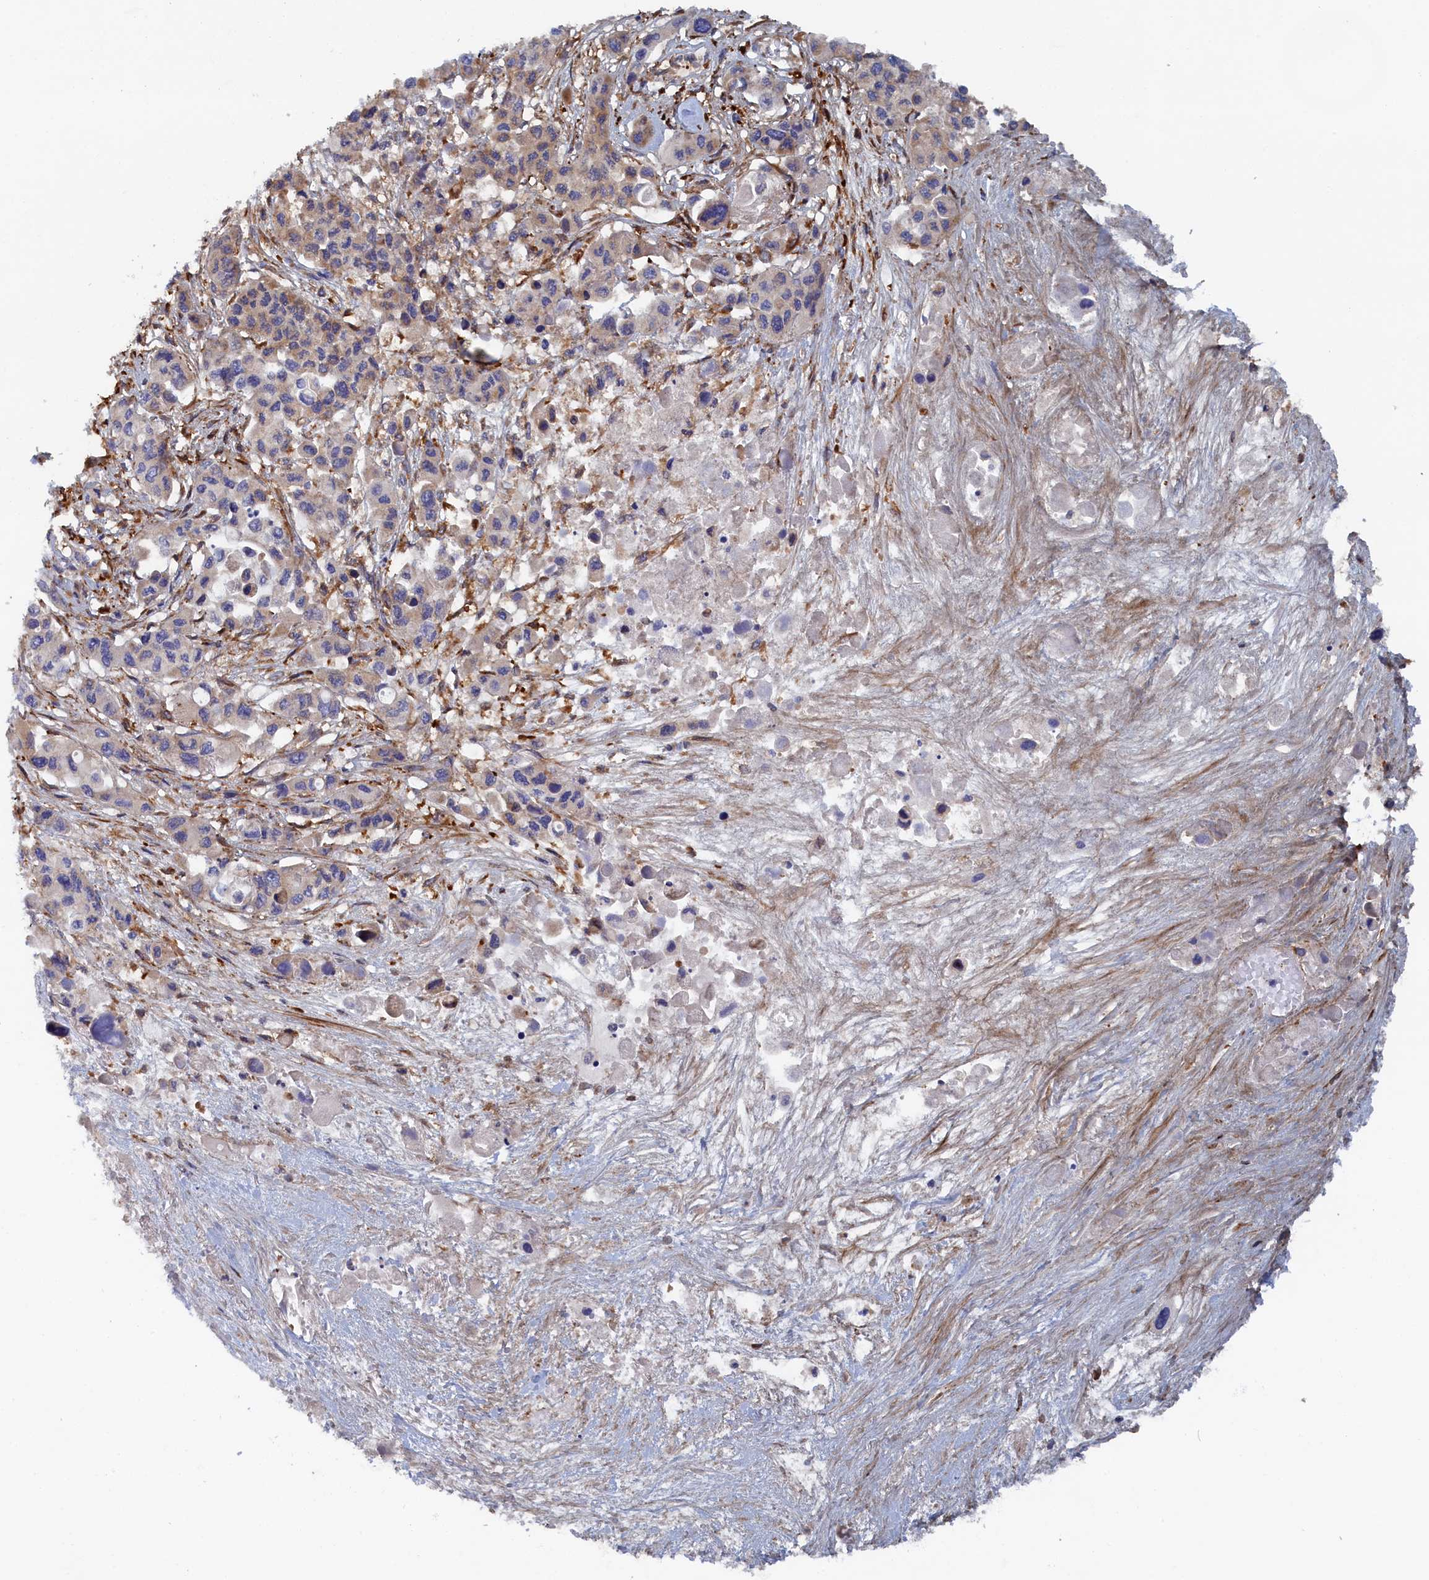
{"staining": {"intensity": "negative", "quantity": "none", "location": "none"}, "tissue": "pancreatic cancer", "cell_type": "Tumor cells", "image_type": "cancer", "snomed": [{"axis": "morphology", "description": "Adenocarcinoma, NOS"}, {"axis": "topography", "description": "Pancreas"}], "caption": "Protein analysis of adenocarcinoma (pancreatic) displays no significant expression in tumor cells.", "gene": "TMEM196", "patient": {"sex": "male", "age": 92}}